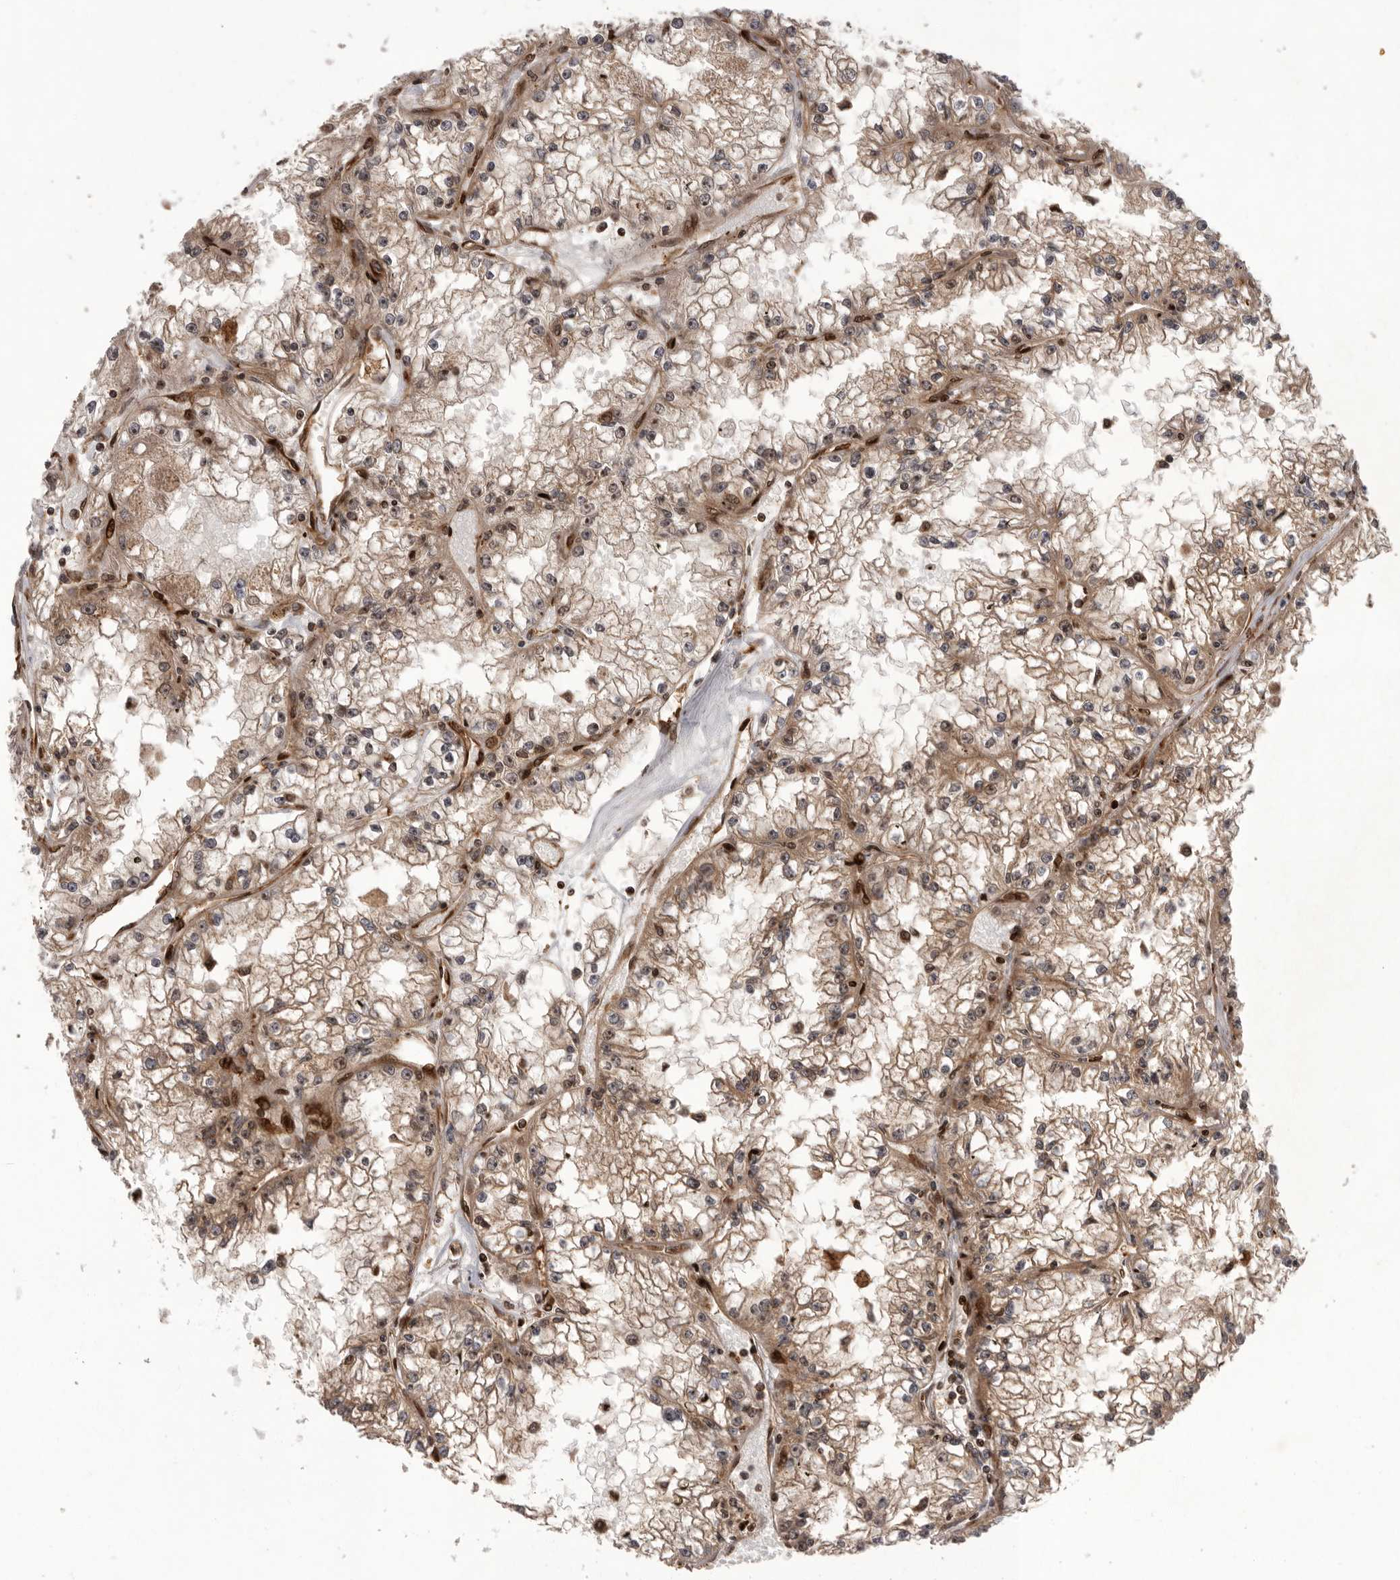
{"staining": {"intensity": "weak", "quantity": "25%-75%", "location": "cytoplasmic/membranous,nuclear"}, "tissue": "renal cancer", "cell_type": "Tumor cells", "image_type": "cancer", "snomed": [{"axis": "morphology", "description": "Adenocarcinoma, NOS"}, {"axis": "topography", "description": "Kidney"}], "caption": "About 25%-75% of tumor cells in human renal cancer (adenocarcinoma) reveal weak cytoplasmic/membranous and nuclear protein staining as visualized by brown immunohistochemical staining.", "gene": "DHDDS", "patient": {"sex": "male", "age": 56}}